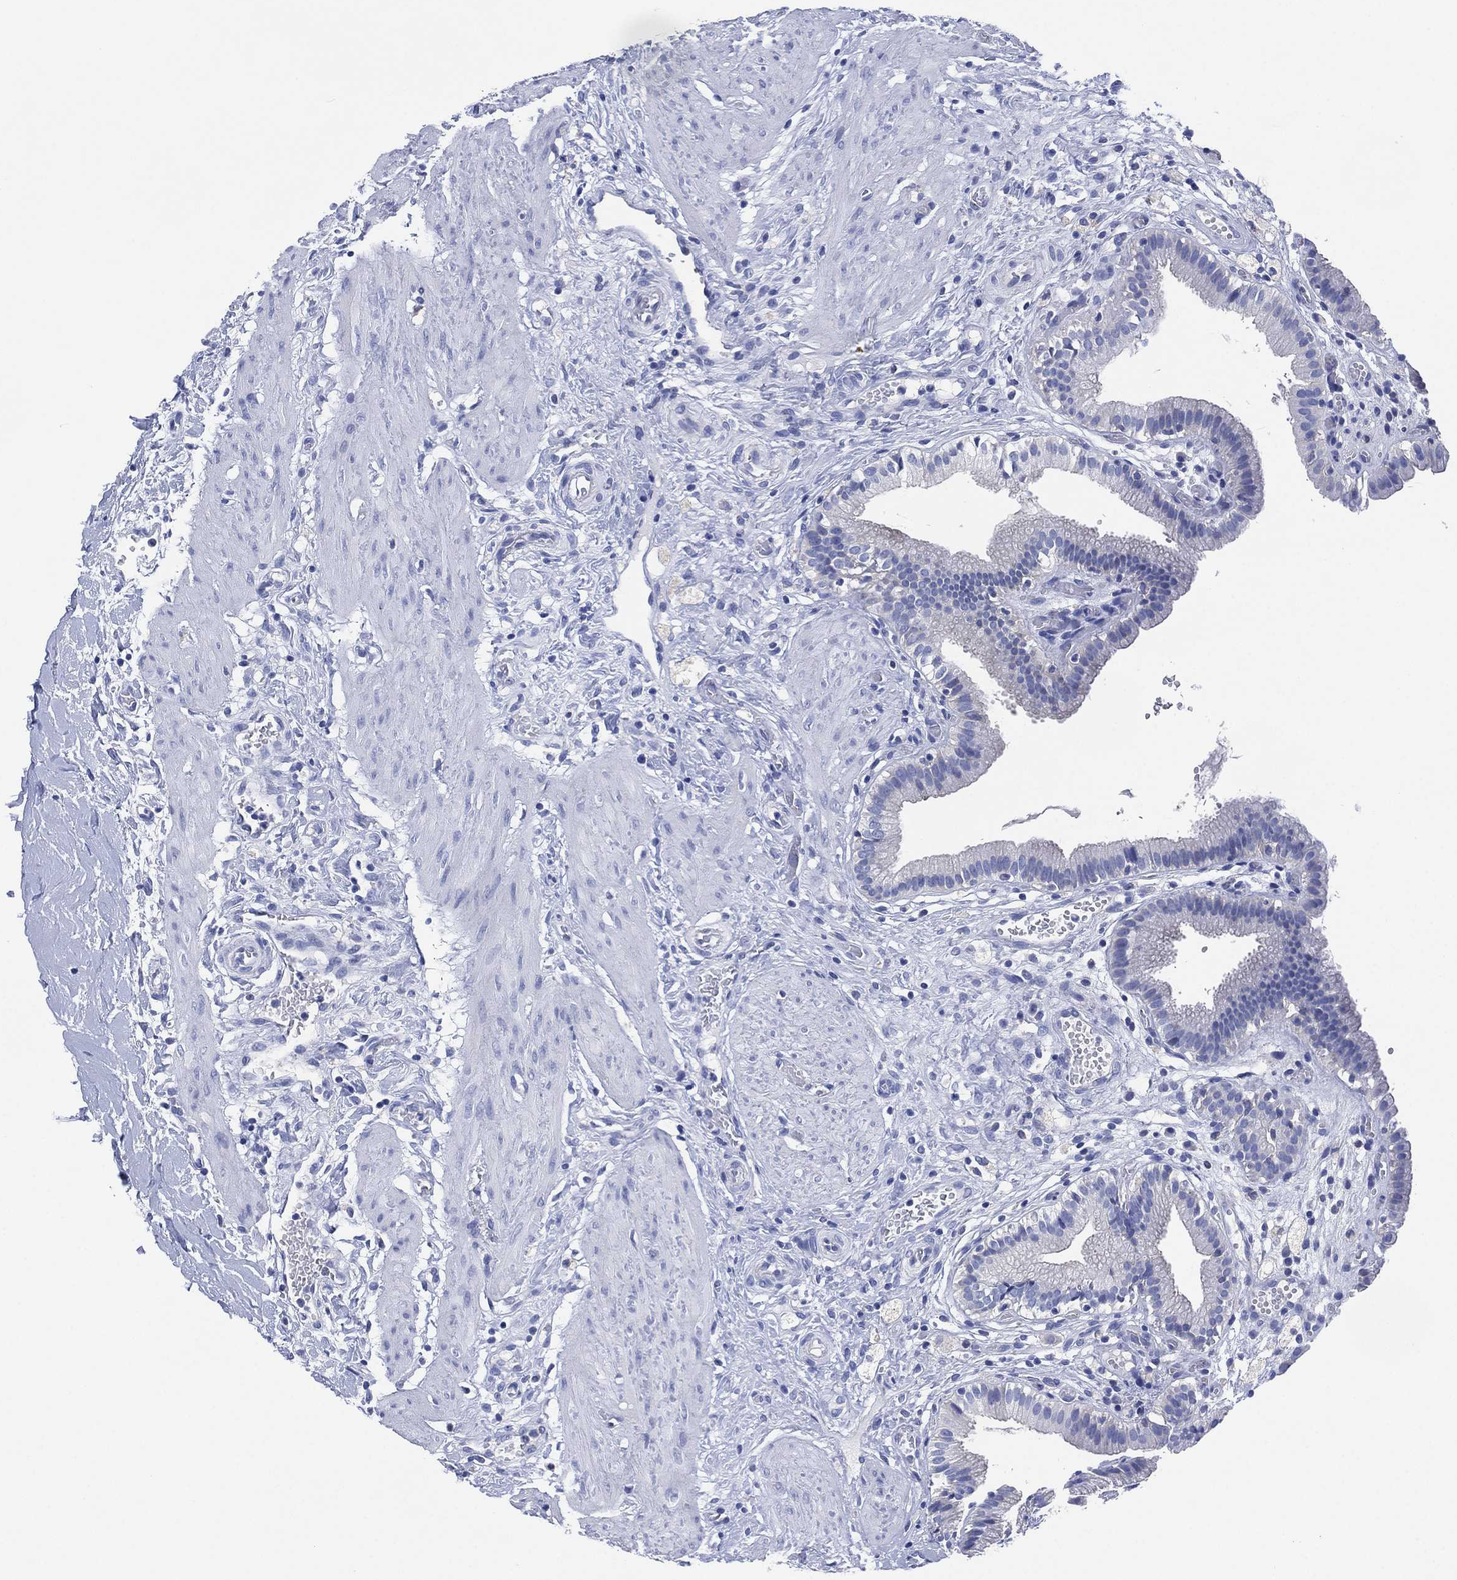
{"staining": {"intensity": "negative", "quantity": "none", "location": "none"}, "tissue": "gallbladder", "cell_type": "Glandular cells", "image_type": "normal", "snomed": [{"axis": "morphology", "description": "Normal tissue, NOS"}, {"axis": "topography", "description": "Gallbladder"}], "caption": "The image displays no significant positivity in glandular cells of gallbladder. Brightfield microscopy of IHC stained with DAB (3,3'-diaminobenzidine) (brown) and hematoxylin (blue), captured at high magnification.", "gene": "CHRNA3", "patient": {"sex": "female", "age": 24}}